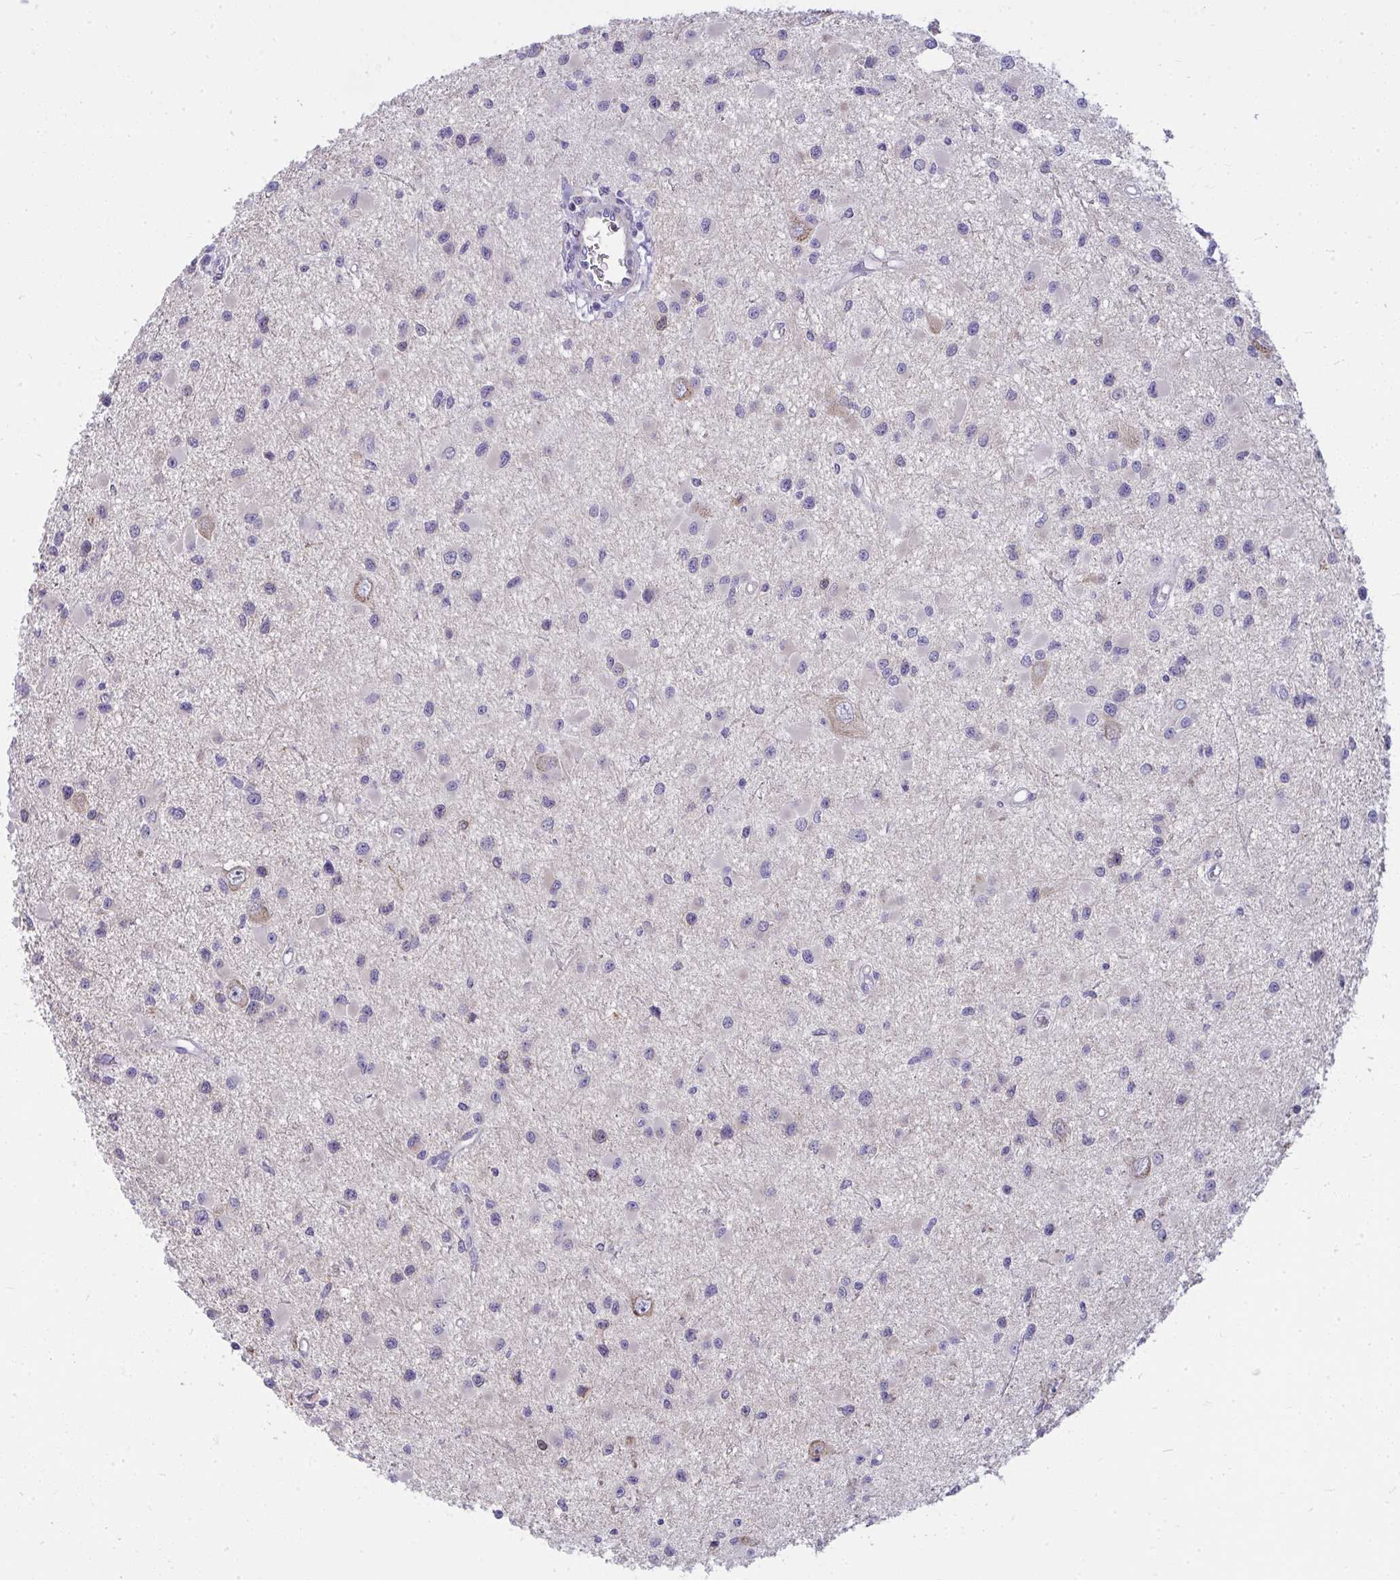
{"staining": {"intensity": "negative", "quantity": "none", "location": "none"}, "tissue": "glioma", "cell_type": "Tumor cells", "image_type": "cancer", "snomed": [{"axis": "morphology", "description": "Glioma, malignant, High grade"}, {"axis": "topography", "description": "Brain"}], "caption": "Glioma stained for a protein using immunohistochemistry (IHC) exhibits no staining tumor cells.", "gene": "PIGZ", "patient": {"sex": "male", "age": 54}}